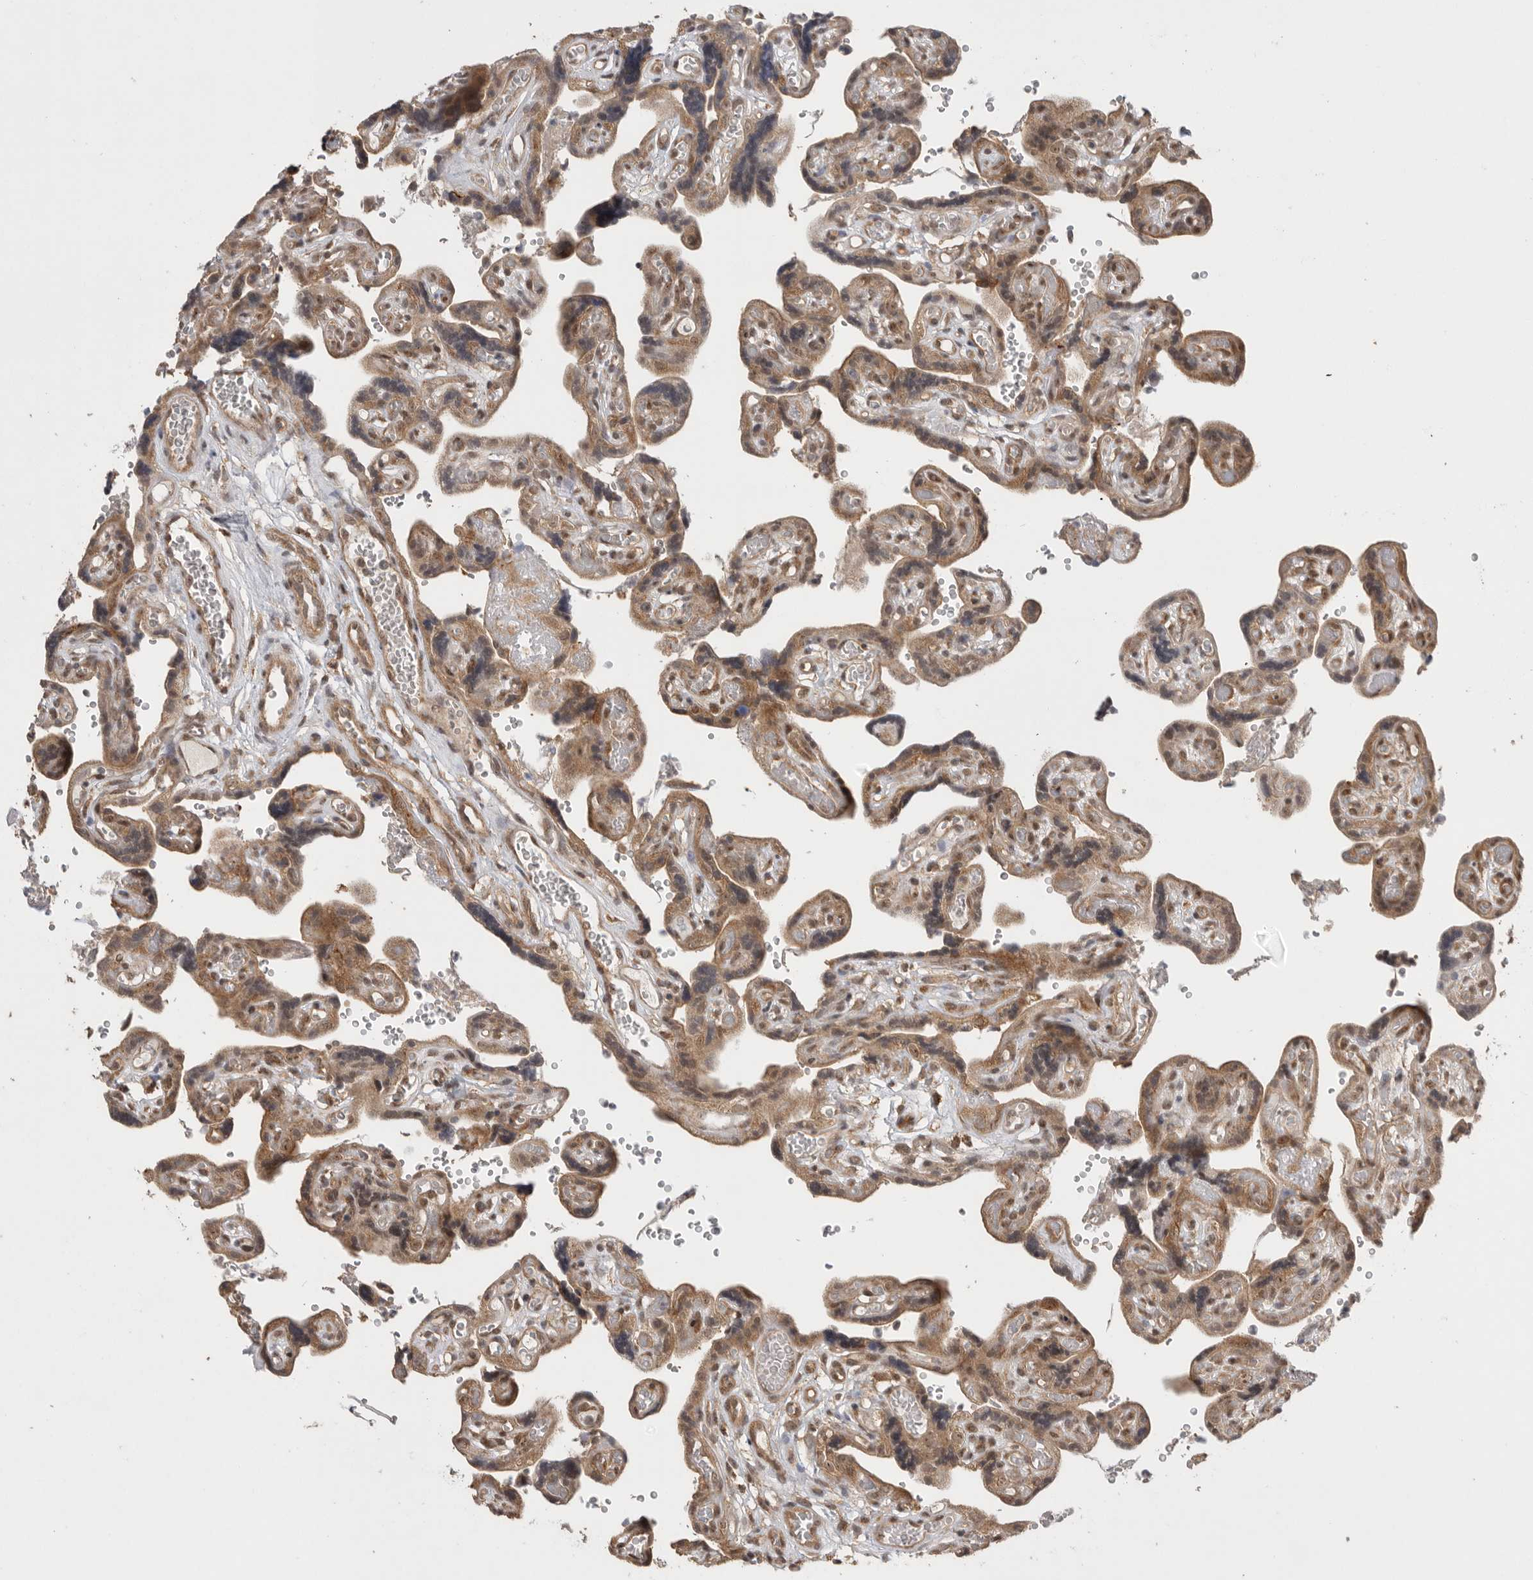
{"staining": {"intensity": "moderate", "quantity": ">75%", "location": "cytoplasmic/membranous"}, "tissue": "placenta", "cell_type": "Decidual cells", "image_type": "normal", "snomed": [{"axis": "morphology", "description": "Normal tissue, NOS"}, {"axis": "topography", "description": "Placenta"}], "caption": "Immunohistochemical staining of normal placenta shows medium levels of moderate cytoplasmic/membranous positivity in approximately >75% of decidual cells. The staining is performed using DAB (3,3'-diaminobenzidine) brown chromogen to label protein expression. The nuclei are counter-stained blue using hematoxylin.", "gene": "VPS50", "patient": {"sex": "female", "age": 30}}